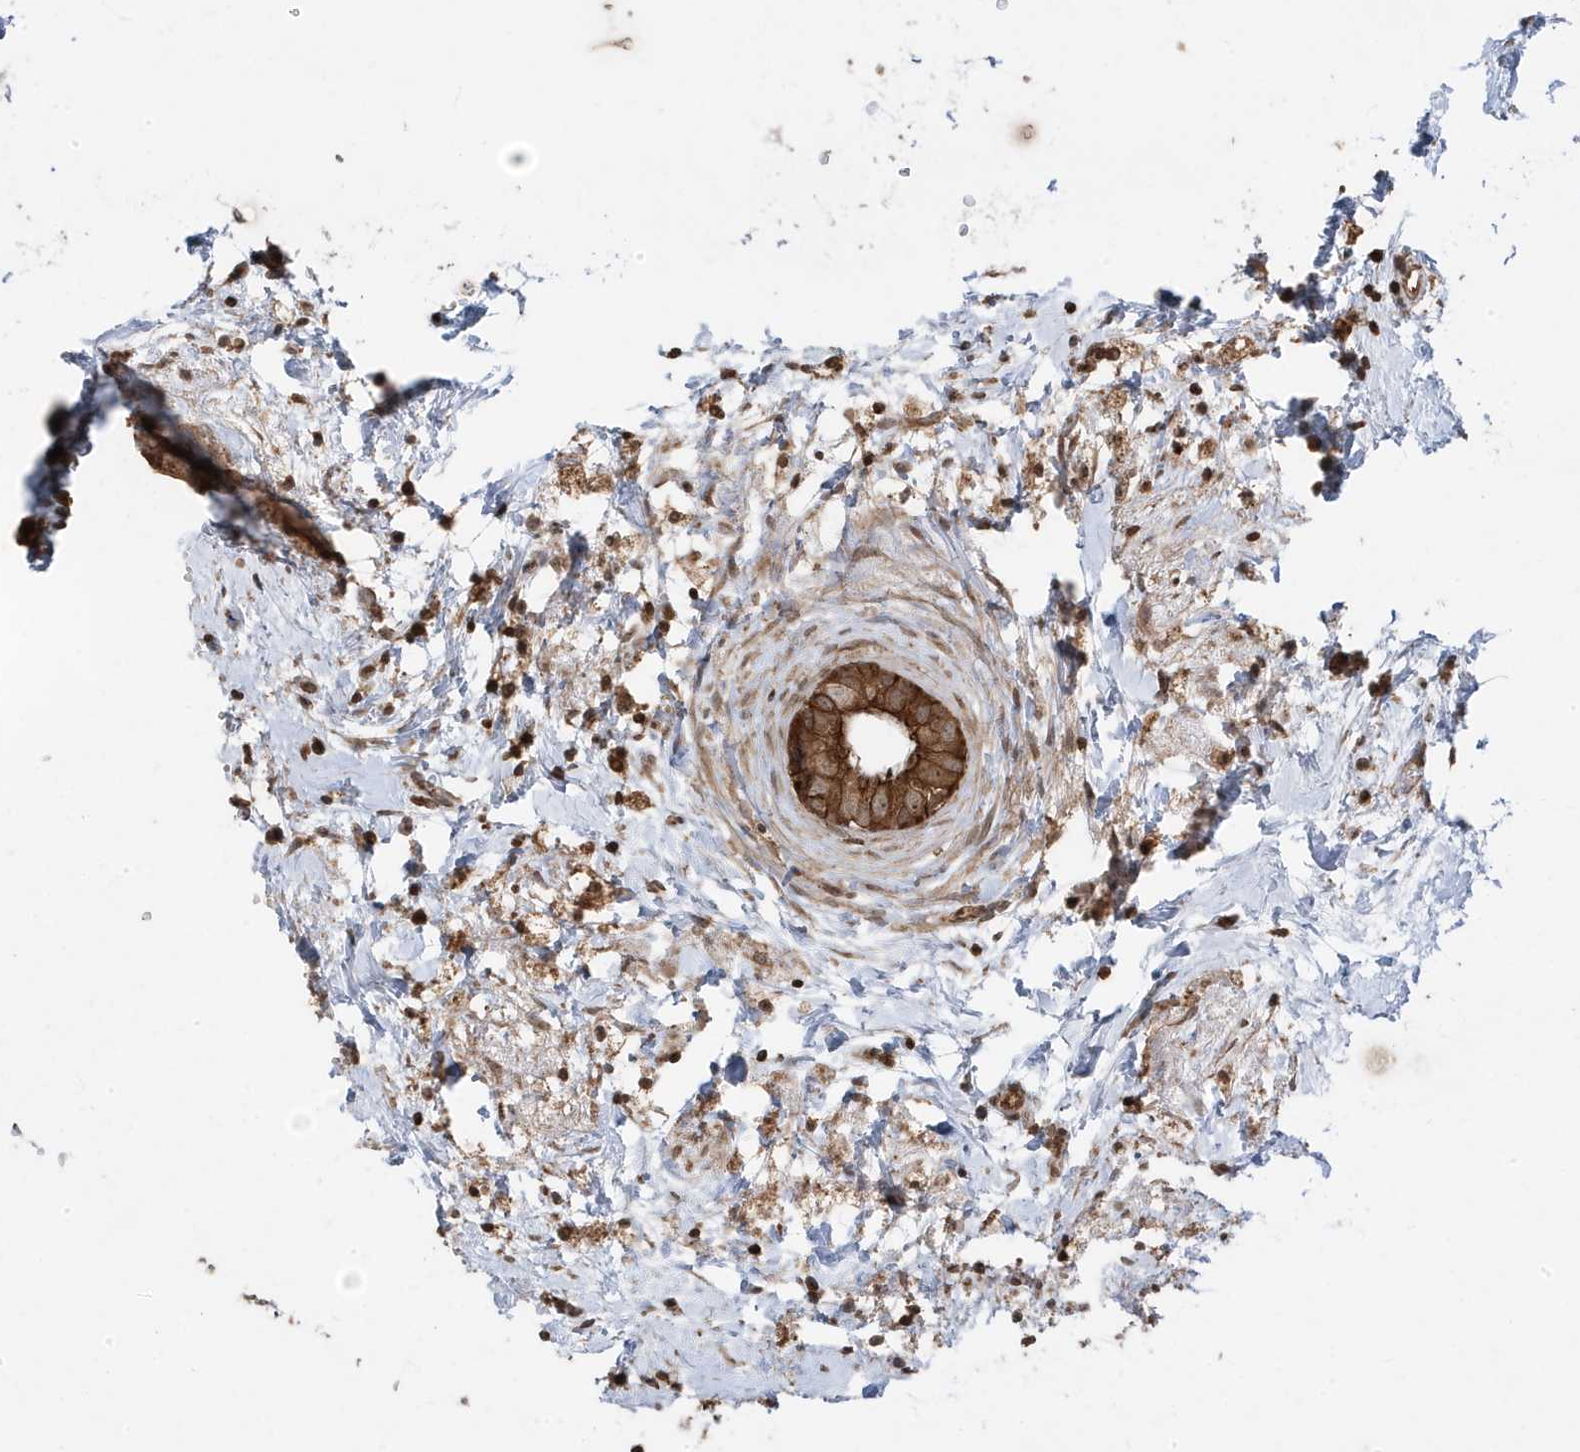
{"staining": {"intensity": "strong", "quantity": ">75%", "location": "cytoplasmic/membranous"}, "tissue": "epididymis", "cell_type": "Glandular cells", "image_type": "normal", "snomed": [{"axis": "morphology", "description": "Normal tissue, NOS"}, {"axis": "topography", "description": "Epididymis"}], "caption": "Immunohistochemical staining of normal human epididymis displays strong cytoplasmic/membranous protein expression in approximately >75% of glandular cells. (Stains: DAB in brown, nuclei in blue, Microscopy: brightfield microscopy at high magnification).", "gene": "ASAP1", "patient": {"sex": "male", "age": 80}}